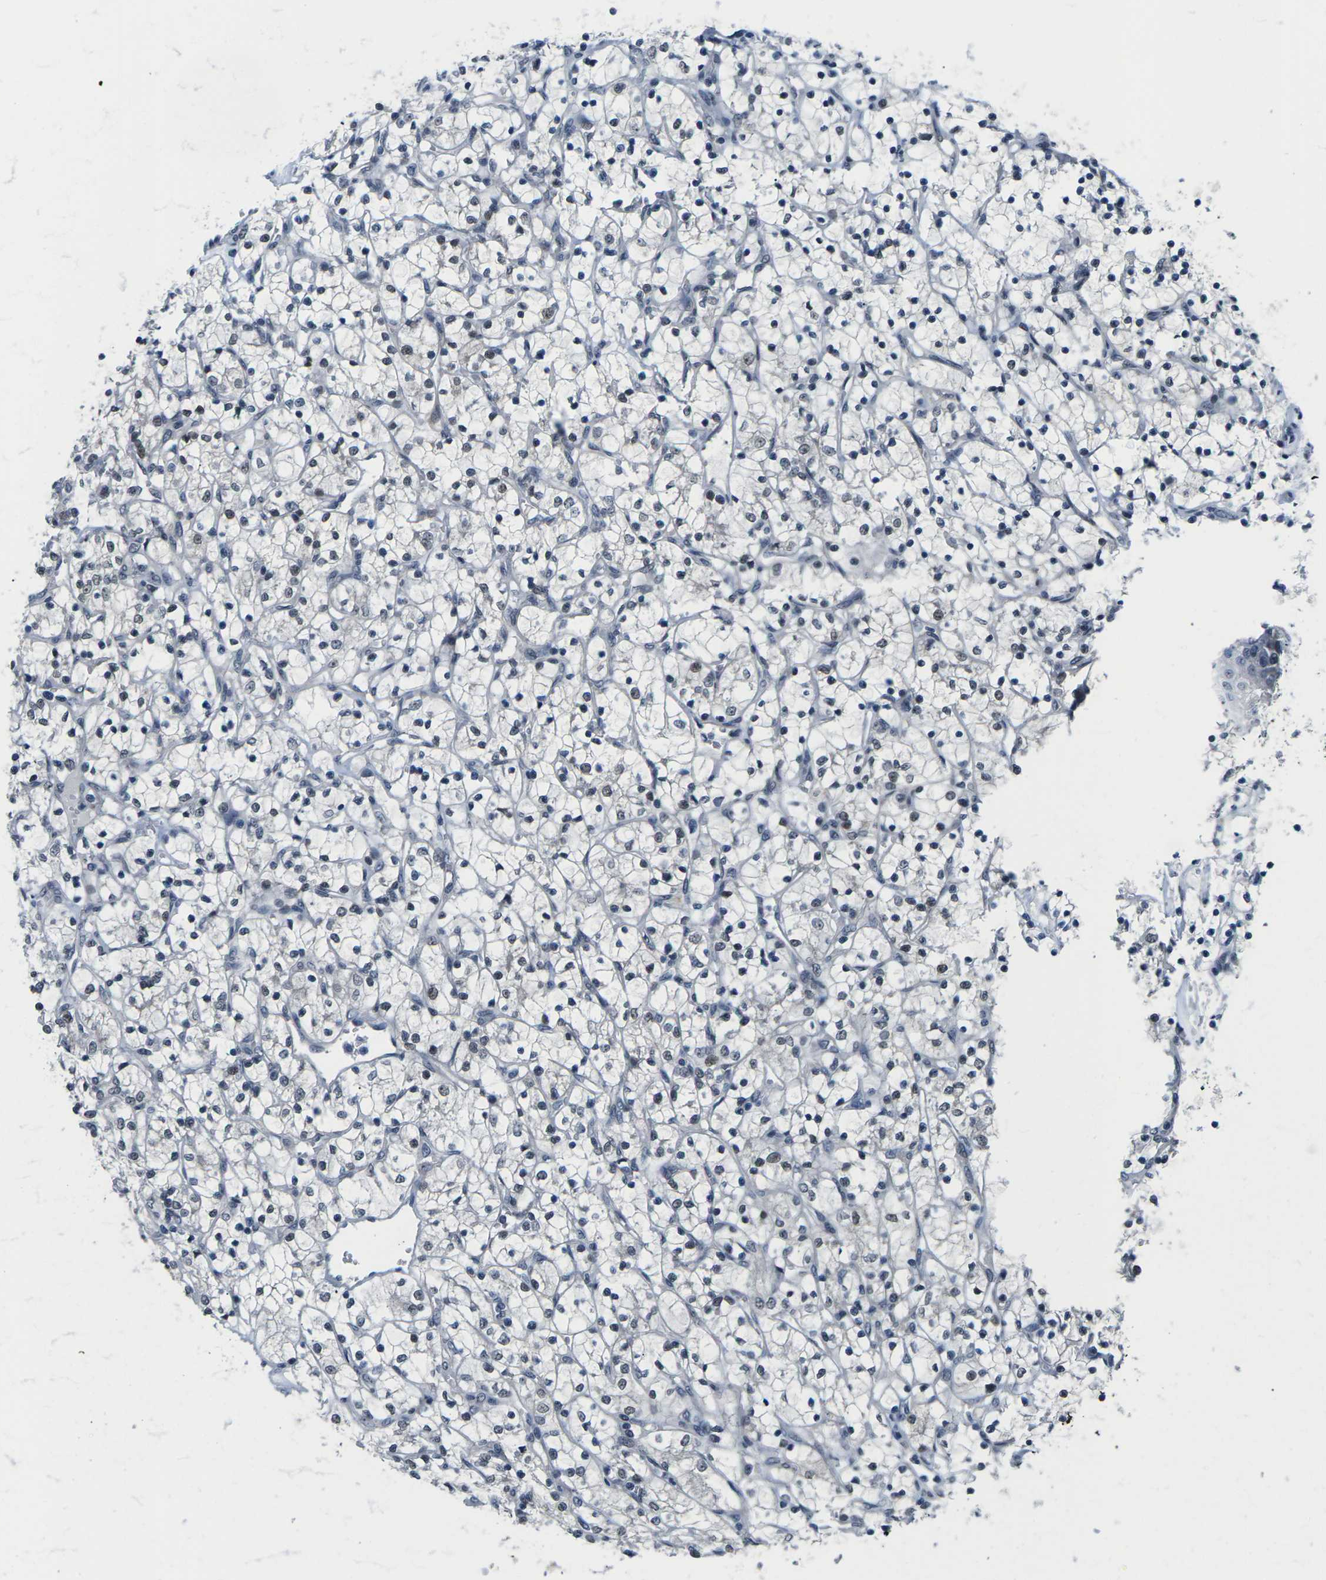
{"staining": {"intensity": "weak", "quantity": "<25%", "location": "nuclear"}, "tissue": "renal cancer", "cell_type": "Tumor cells", "image_type": "cancer", "snomed": [{"axis": "morphology", "description": "Adenocarcinoma, NOS"}, {"axis": "topography", "description": "Kidney"}], "caption": "There is no significant staining in tumor cells of renal adenocarcinoma.", "gene": "NSRP1", "patient": {"sex": "female", "age": 69}}